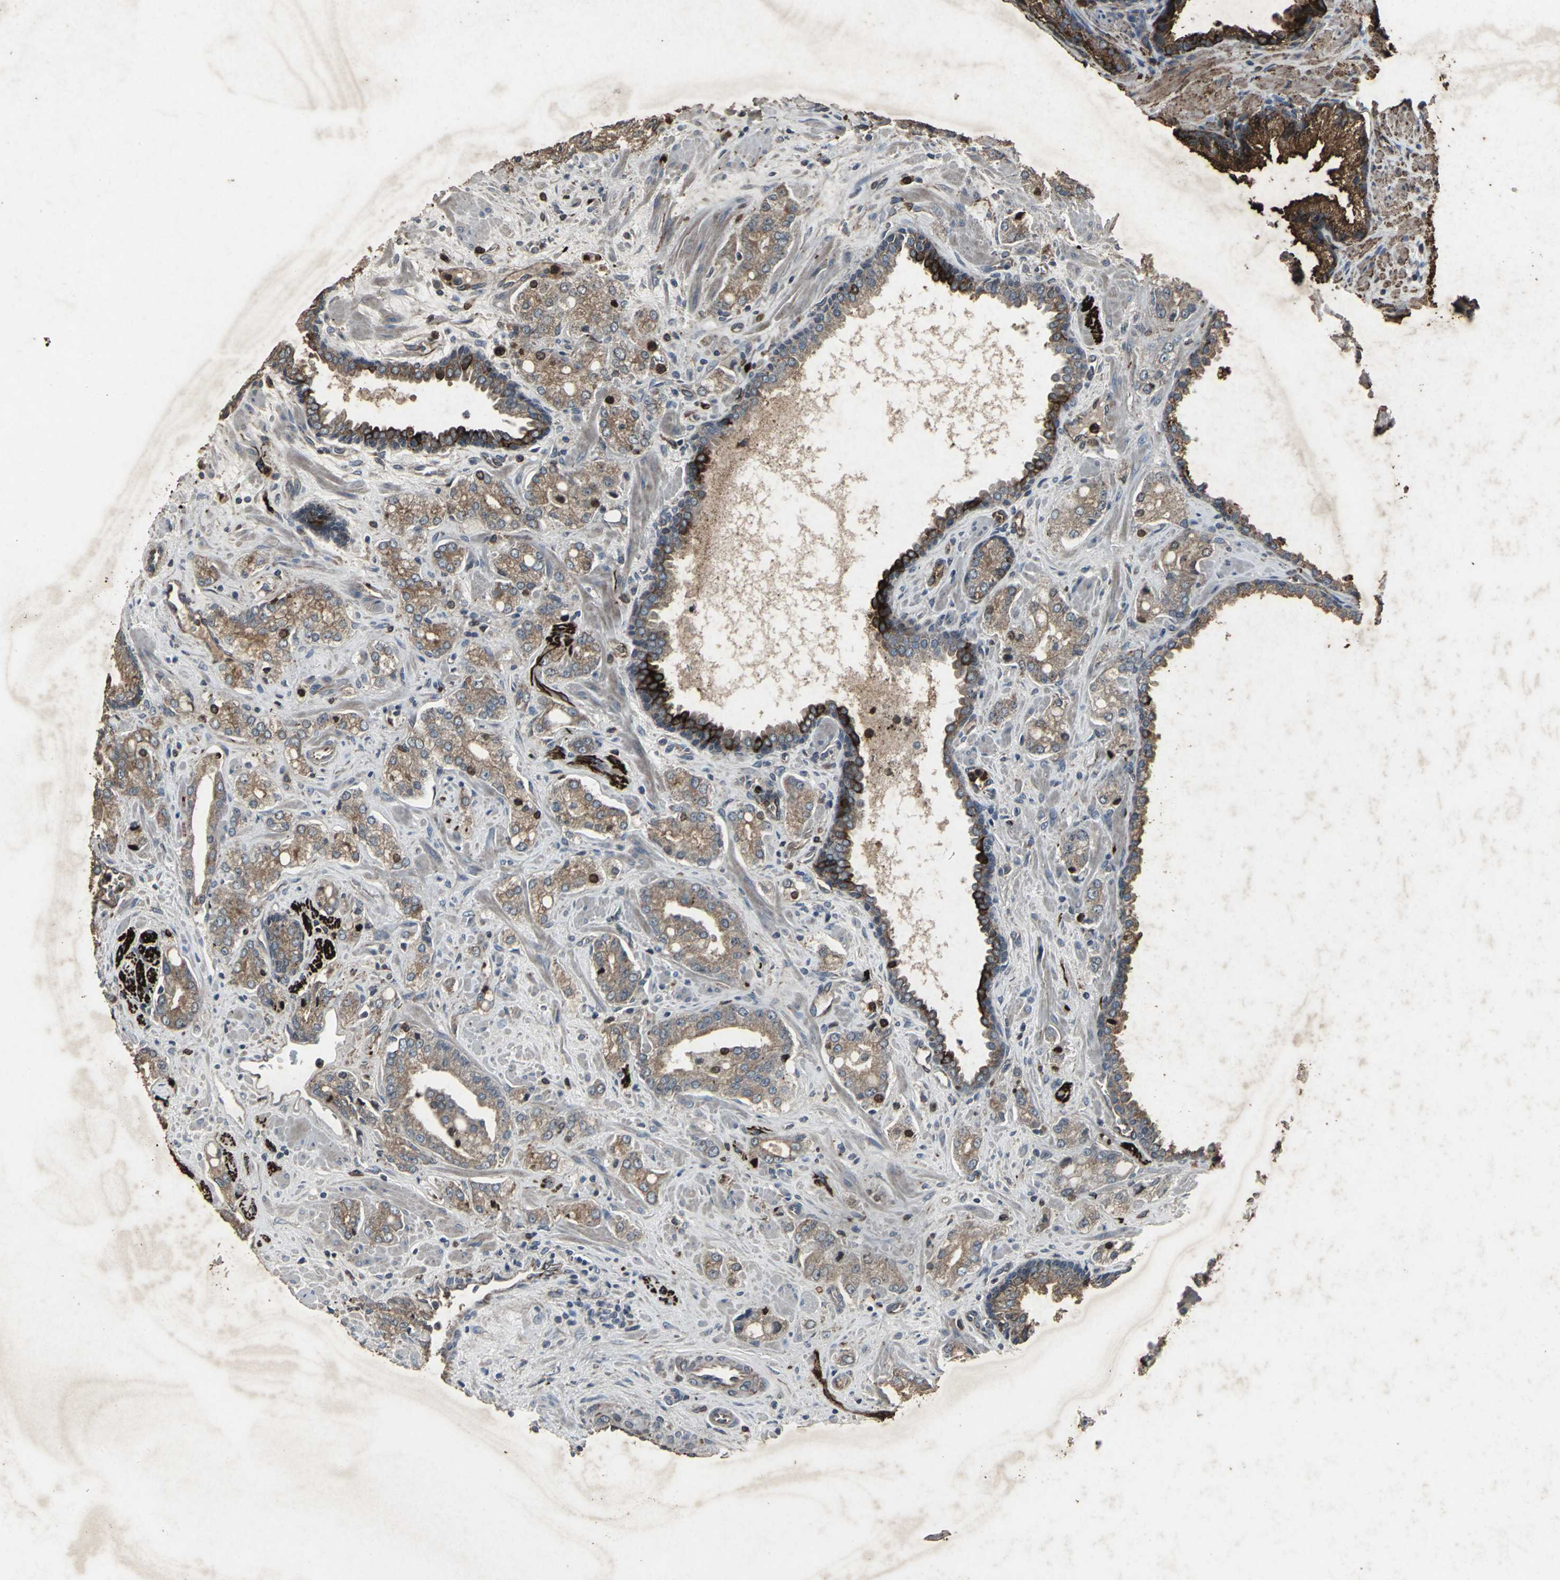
{"staining": {"intensity": "strong", "quantity": ">75%", "location": "cytoplasmic/membranous"}, "tissue": "prostate cancer", "cell_type": "Tumor cells", "image_type": "cancer", "snomed": [{"axis": "morphology", "description": "Adenocarcinoma, High grade"}, {"axis": "topography", "description": "Prostate"}], "caption": "Immunohistochemistry of prostate cancer demonstrates high levels of strong cytoplasmic/membranous positivity in approximately >75% of tumor cells.", "gene": "CCR9", "patient": {"sex": "male", "age": 67}}